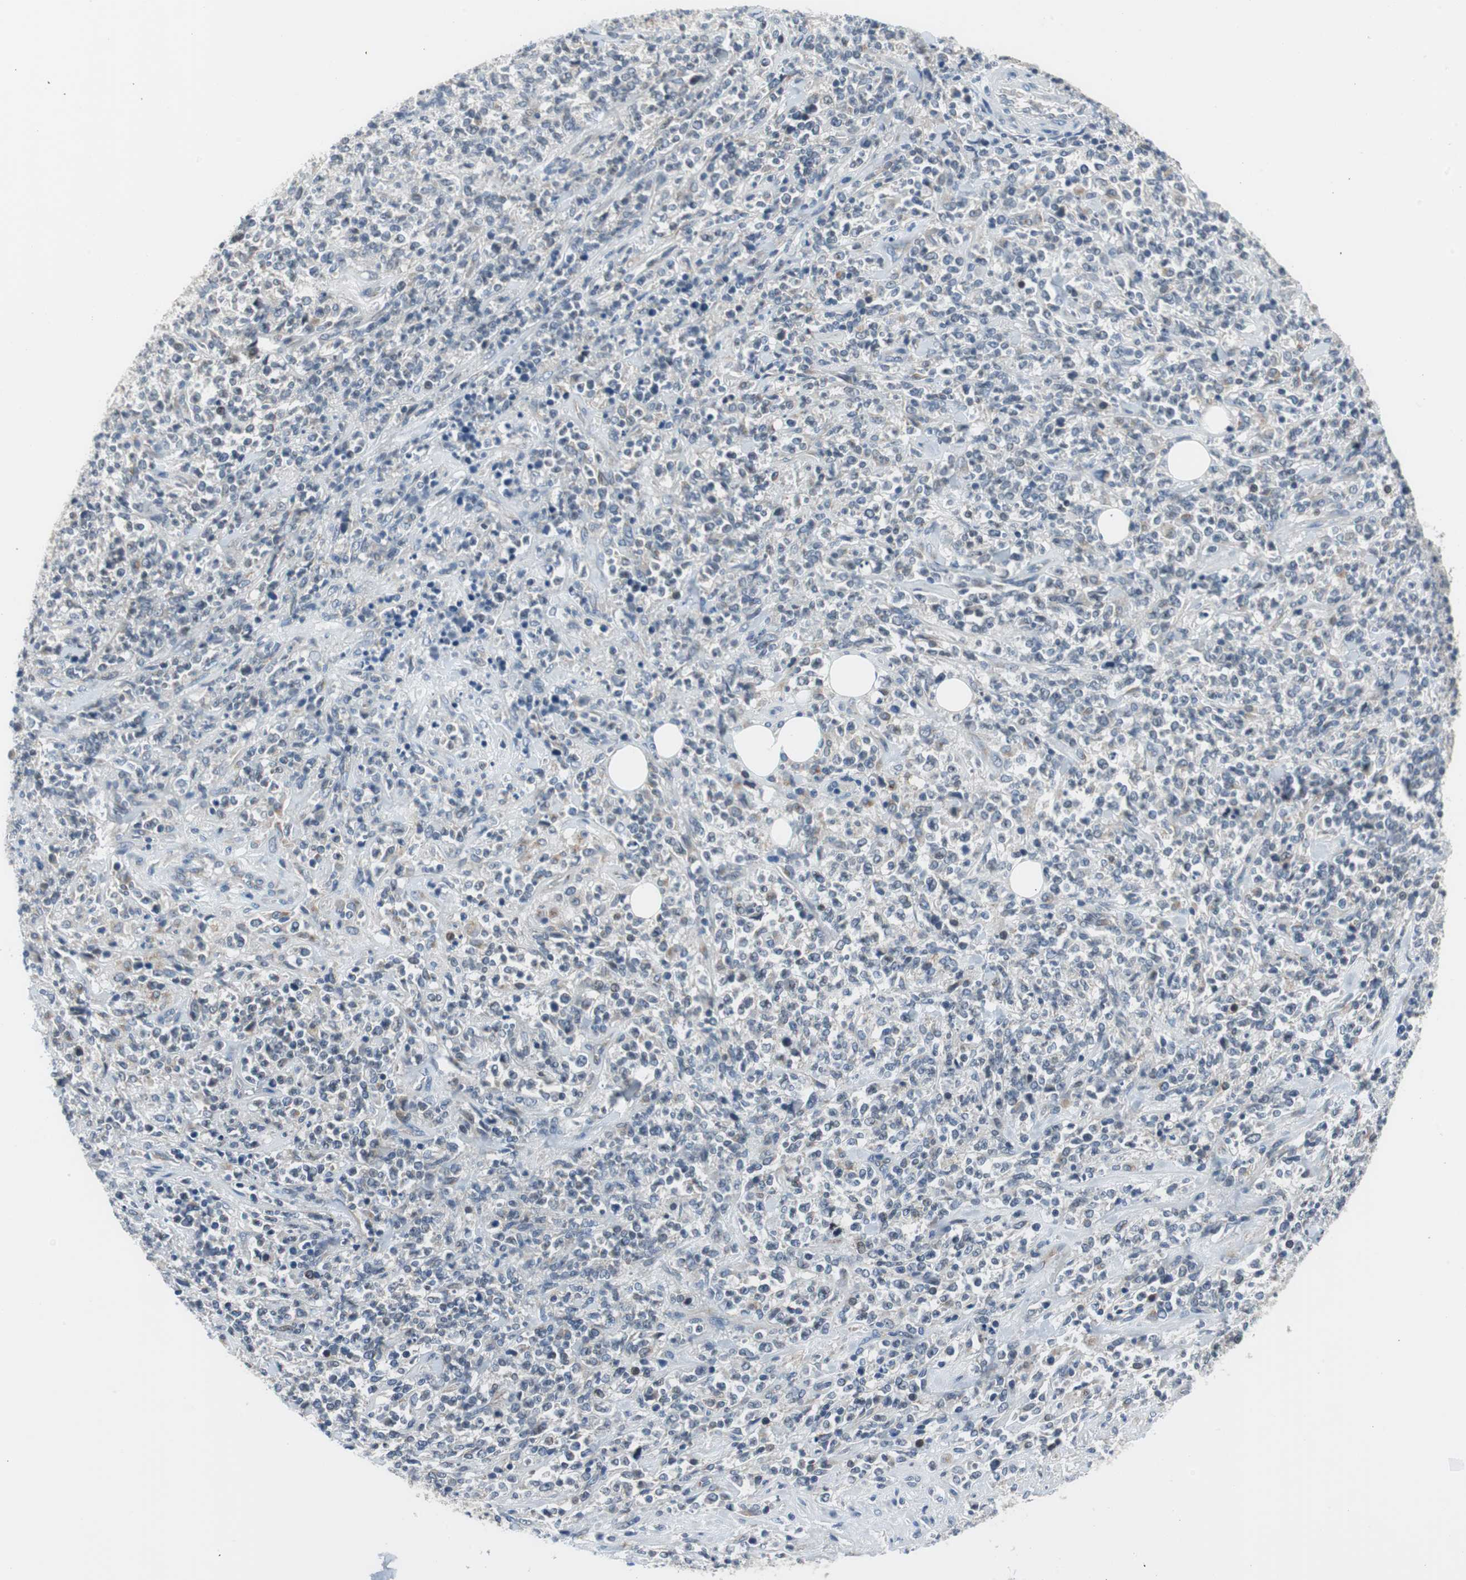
{"staining": {"intensity": "weak", "quantity": "<25%", "location": "cytoplasmic/membranous"}, "tissue": "lymphoma", "cell_type": "Tumor cells", "image_type": "cancer", "snomed": [{"axis": "morphology", "description": "Malignant lymphoma, non-Hodgkin's type, High grade"}, {"axis": "topography", "description": "Soft tissue"}], "caption": "Malignant lymphoma, non-Hodgkin's type (high-grade) stained for a protein using immunohistochemistry displays no expression tumor cells.", "gene": "PLAA", "patient": {"sex": "male", "age": 18}}